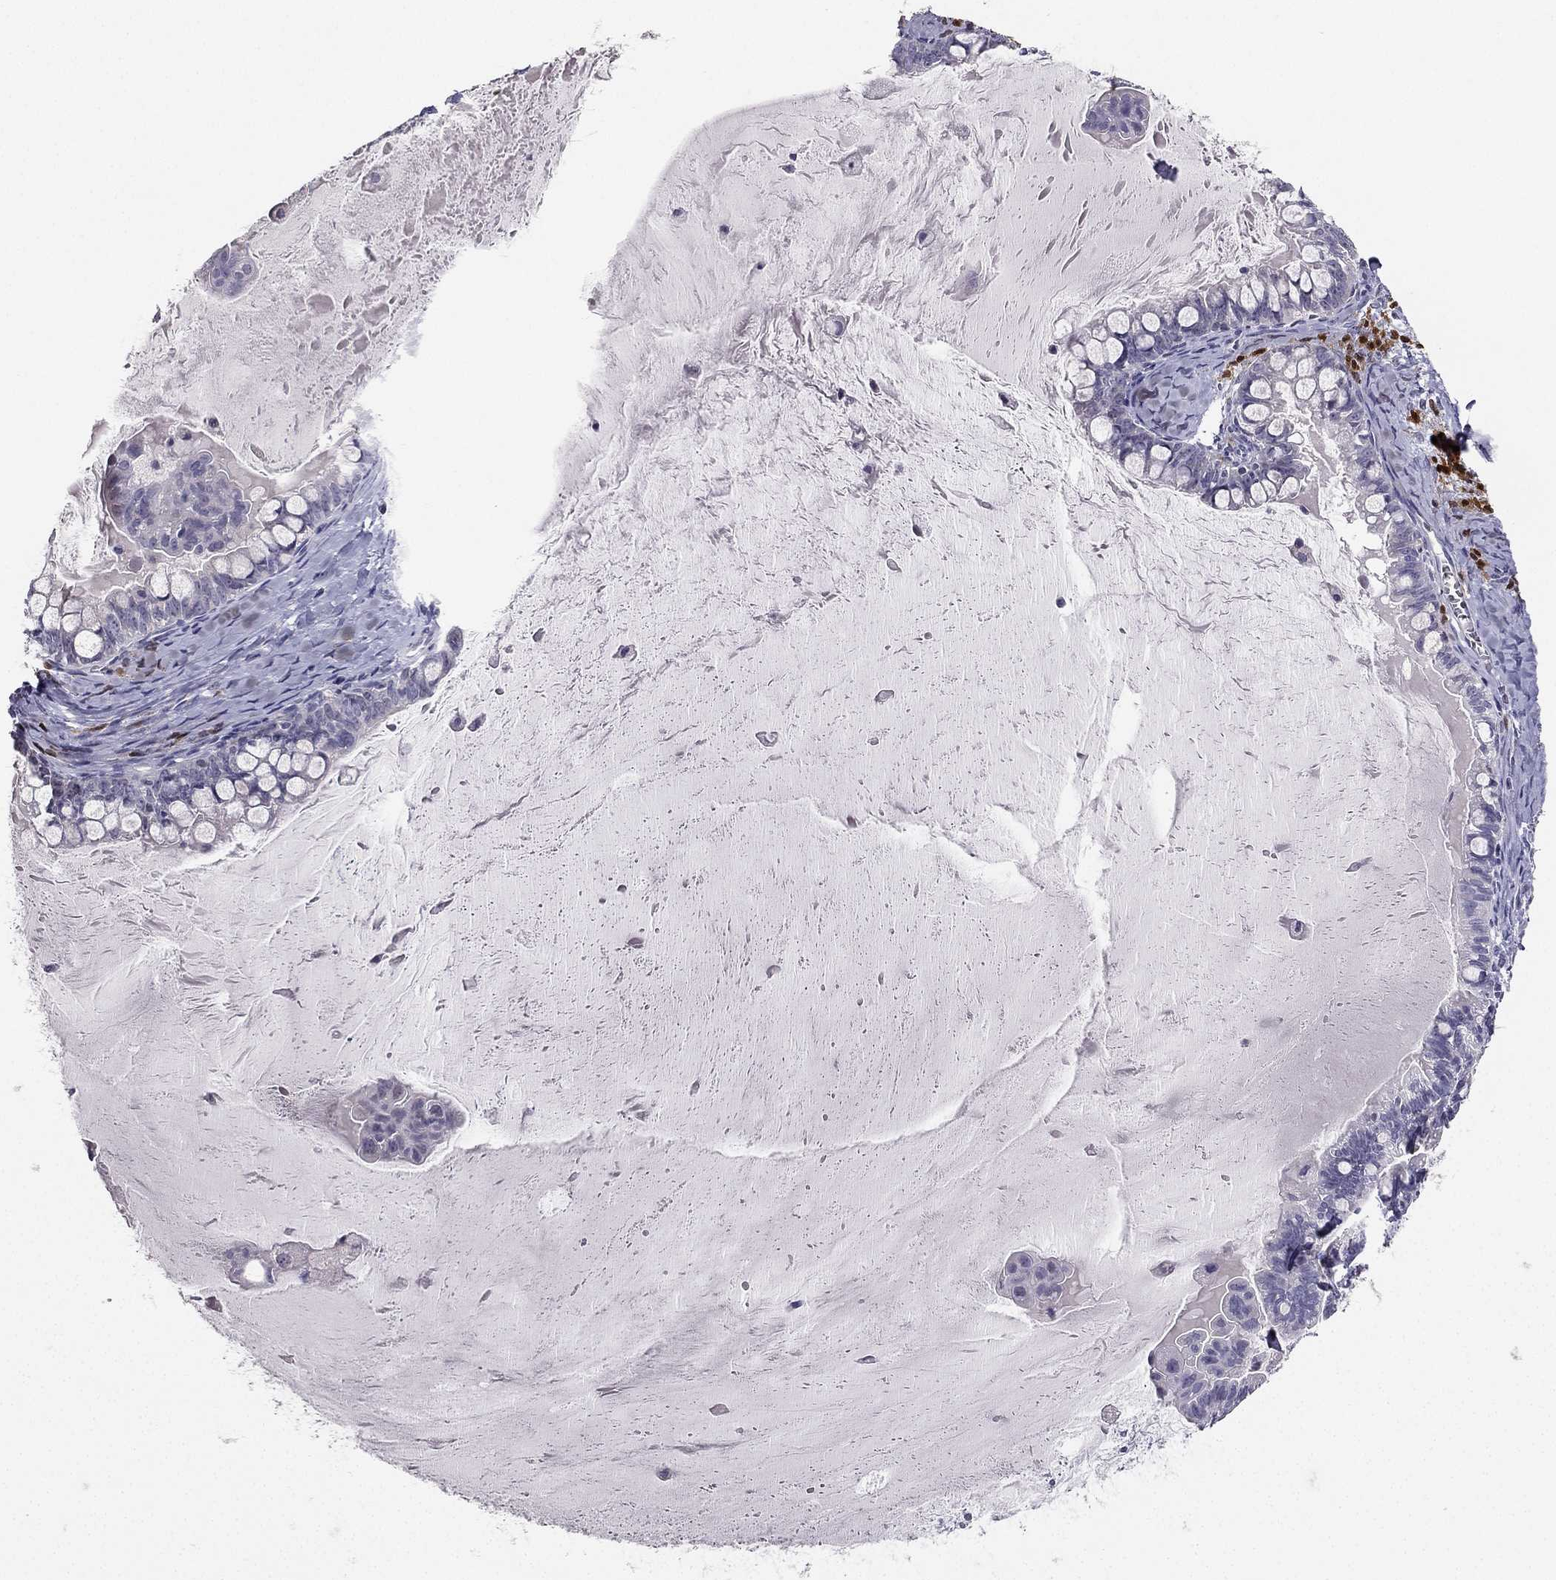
{"staining": {"intensity": "negative", "quantity": "none", "location": "none"}, "tissue": "ovarian cancer", "cell_type": "Tumor cells", "image_type": "cancer", "snomed": [{"axis": "morphology", "description": "Cystadenocarcinoma, mucinous, NOS"}, {"axis": "topography", "description": "Ovary"}], "caption": "Histopathology image shows no protein positivity in tumor cells of ovarian cancer (mucinous cystadenocarcinoma) tissue.", "gene": "CALB2", "patient": {"sex": "female", "age": 63}}